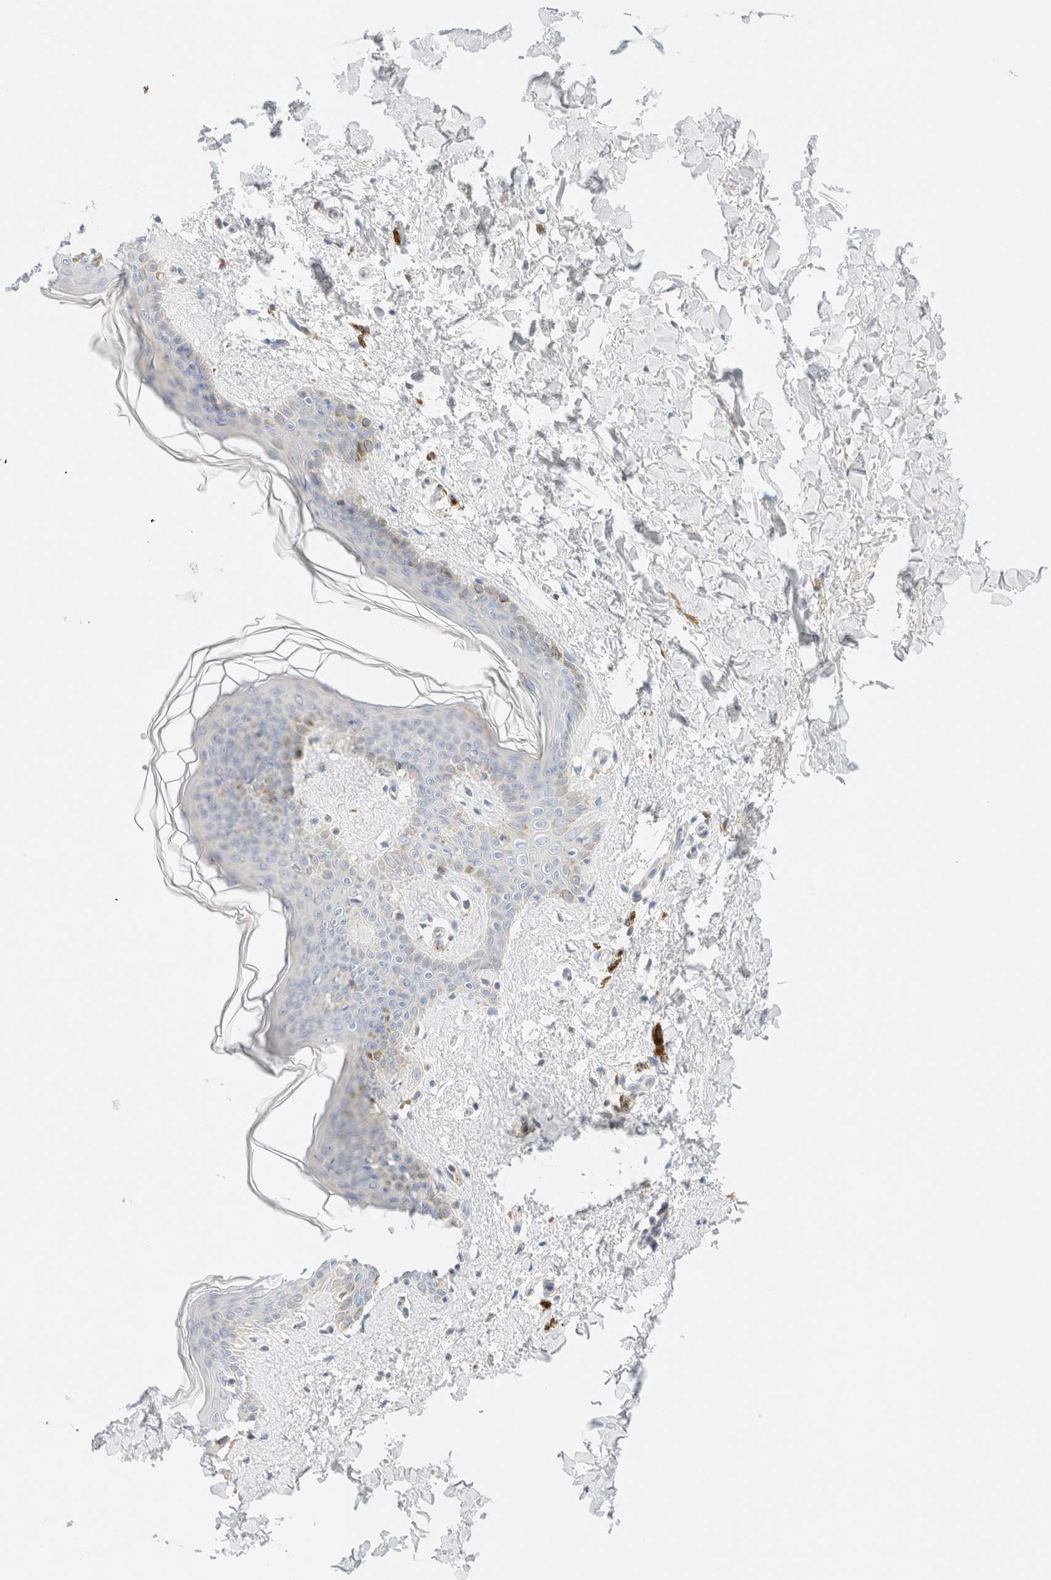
{"staining": {"intensity": "negative", "quantity": "none", "location": "none"}, "tissue": "skin", "cell_type": "Fibroblasts", "image_type": "normal", "snomed": [{"axis": "morphology", "description": "Normal tissue, NOS"}, {"axis": "topography", "description": "Skin"}], "caption": "This is a histopathology image of immunohistochemistry (IHC) staining of benign skin, which shows no staining in fibroblasts.", "gene": "SARM1", "patient": {"sex": "female", "age": 46}}